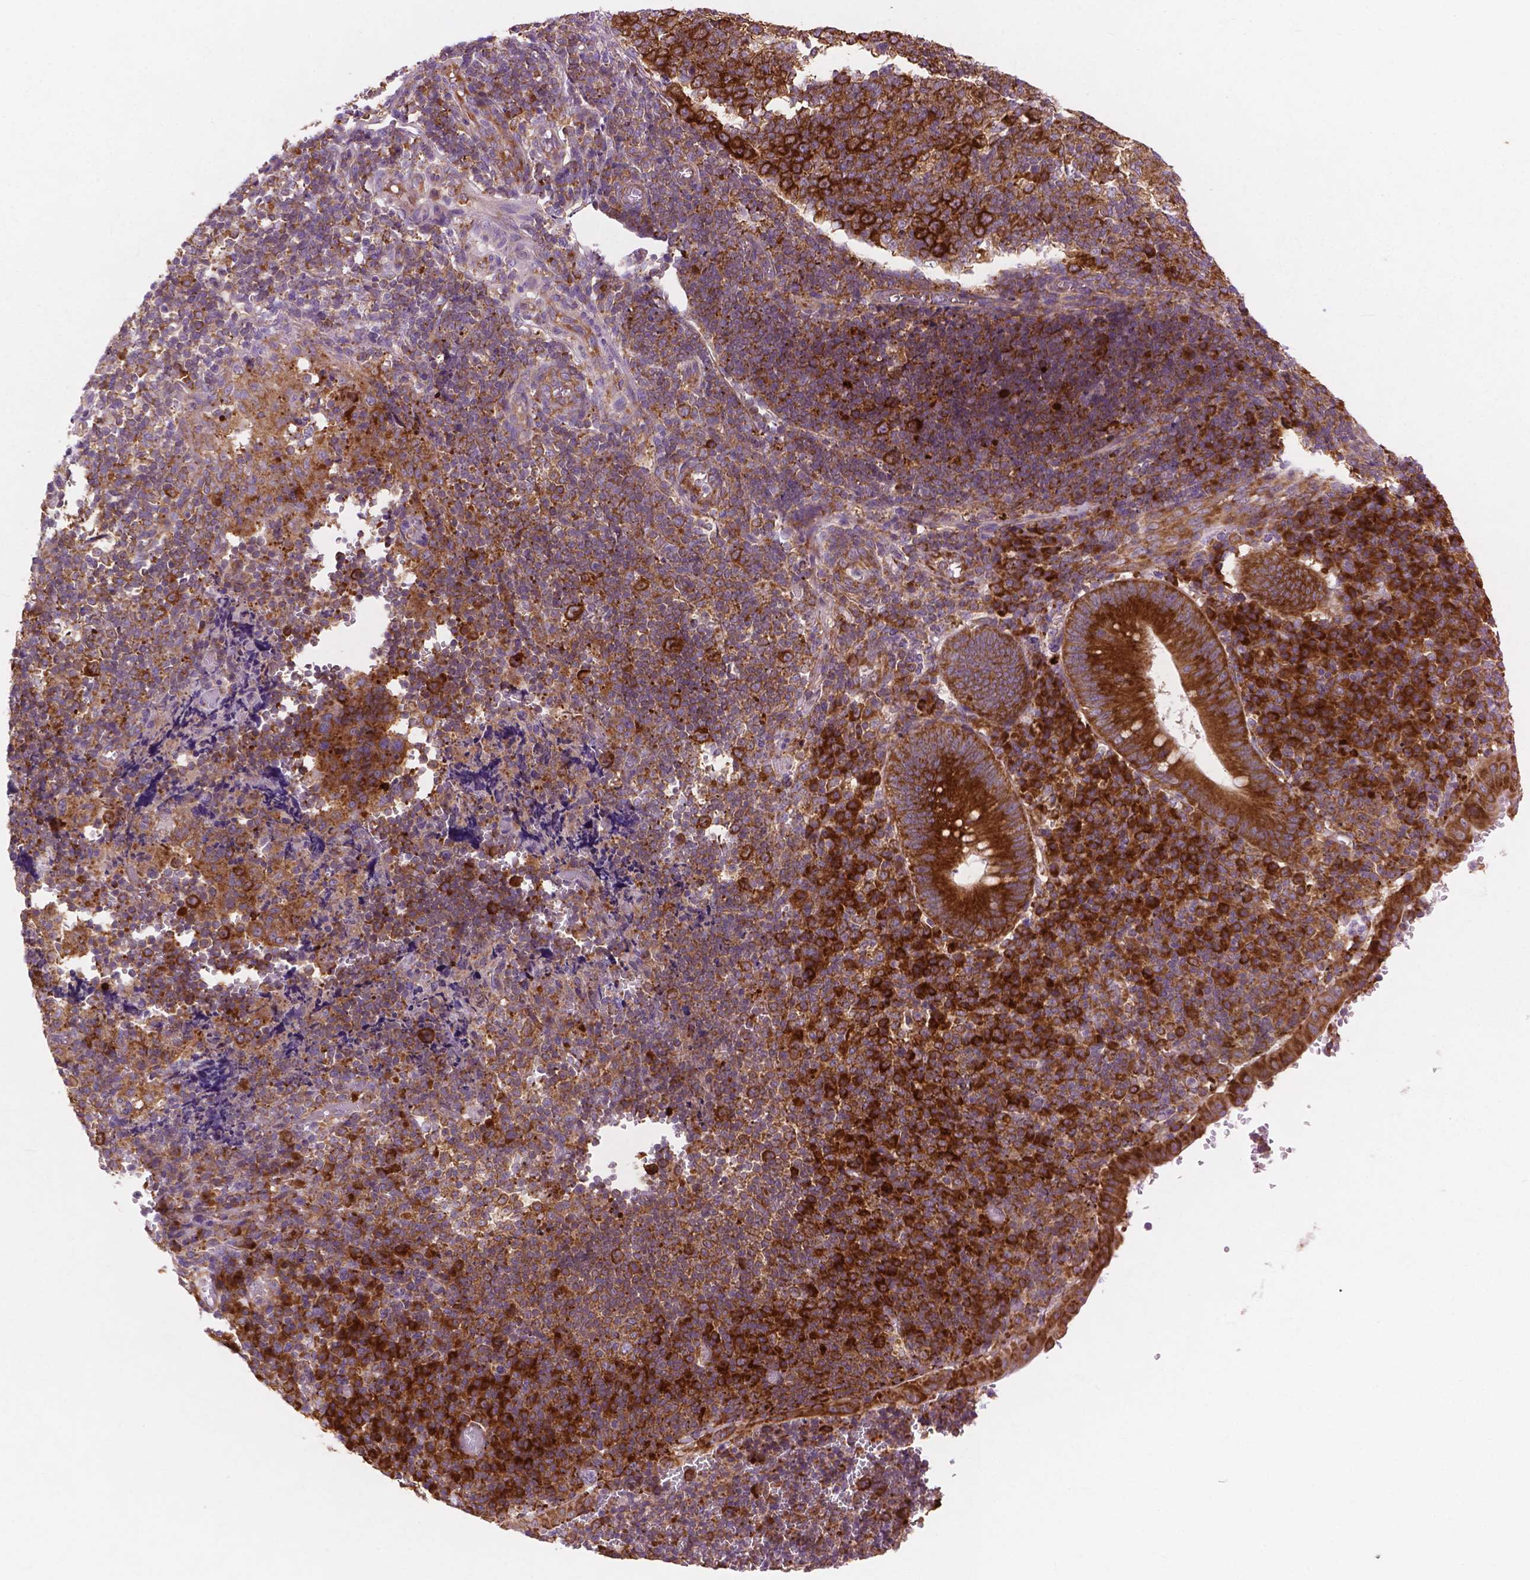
{"staining": {"intensity": "strong", "quantity": ">75%", "location": "cytoplasmic/membranous"}, "tissue": "appendix", "cell_type": "Glandular cells", "image_type": "normal", "snomed": [{"axis": "morphology", "description": "Normal tissue, NOS"}, {"axis": "topography", "description": "Appendix"}], "caption": "This photomicrograph demonstrates normal appendix stained with immunohistochemistry (IHC) to label a protein in brown. The cytoplasmic/membranous of glandular cells show strong positivity for the protein. Nuclei are counter-stained blue.", "gene": "RPL37A", "patient": {"sex": "male", "age": 18}}